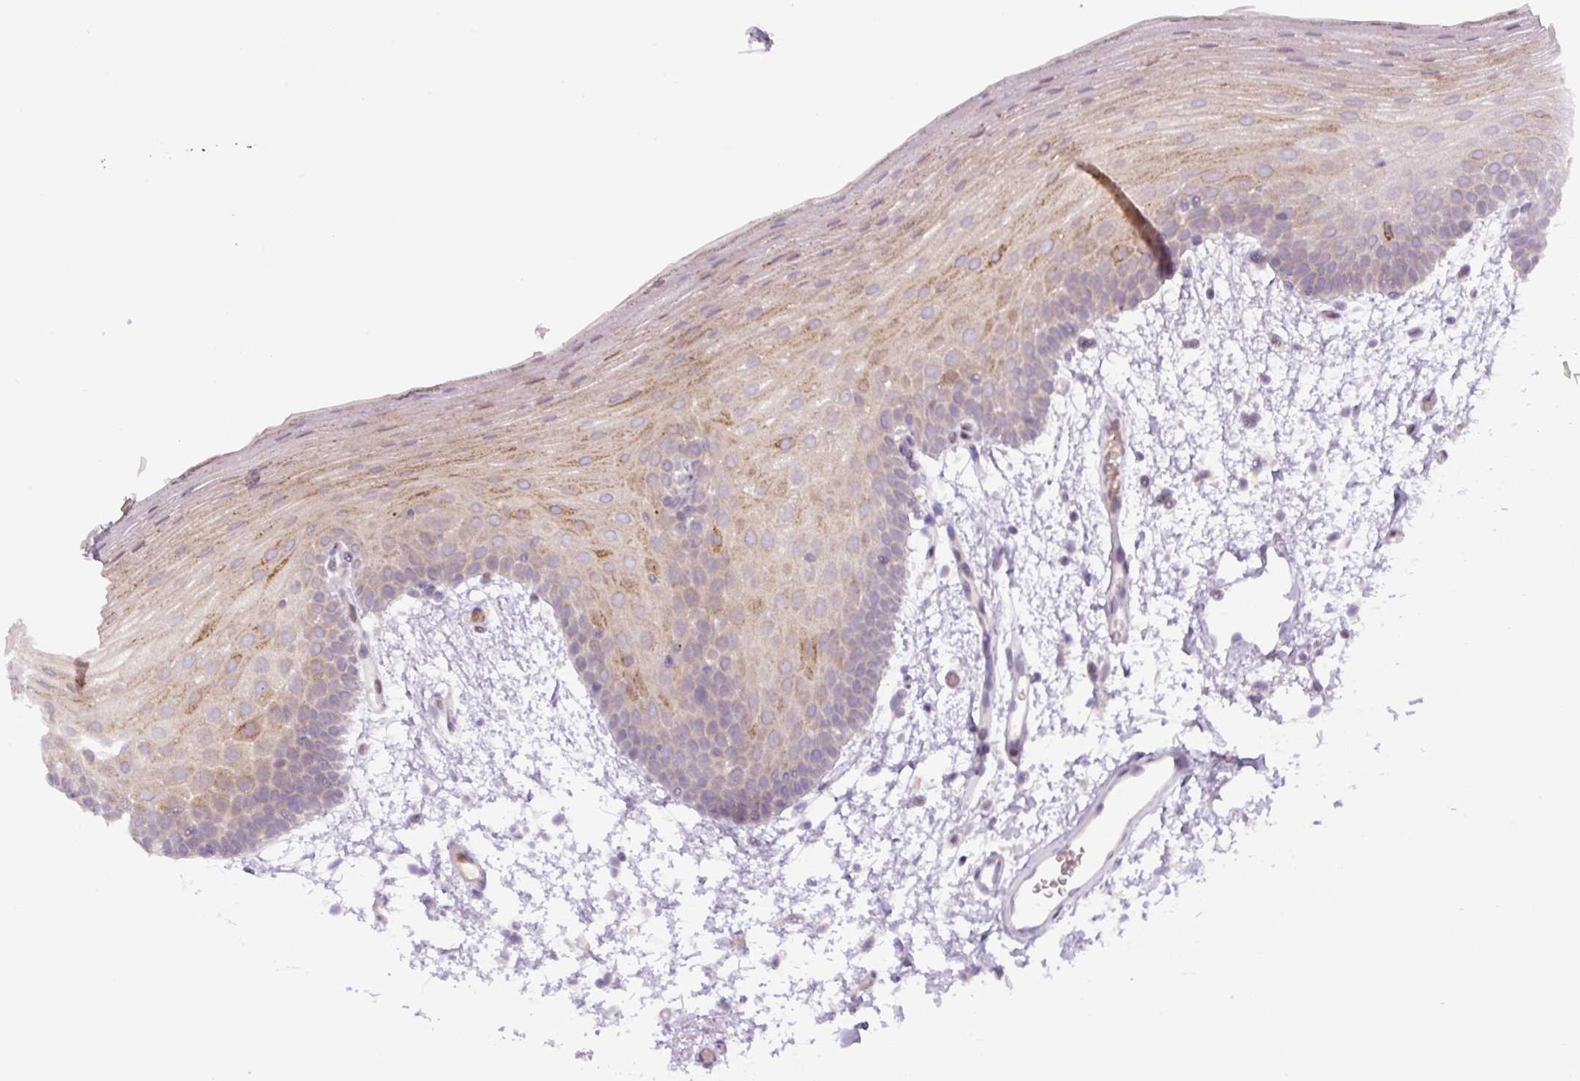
{"staining": {"intensity": "moderate", "quantity": "25%-75%", "location": "cytoplasmic/membranous"}, "tissue": "oral mucosa", "cell_type": "Squamous epithelial cells", "image_type": "normal", "snomed": [{"axis": "morphology", "description": "Normal tissue, NOS"}, {"axis": "morphology", "description": "Squamous cell carcinoma, NOS"}, {"axis": "topography", "description": "Oral tissue"}, {"axis": "topography", "description": "Head-Neck"}], "caption": "Oral mucosa stained with IHC reveals moderate cytoplasmic/membranous expression in about 25%-75% of squamous epithelial cells.", "gene": "YIF1B", "patient": {"sex": "female", "age": 81}}